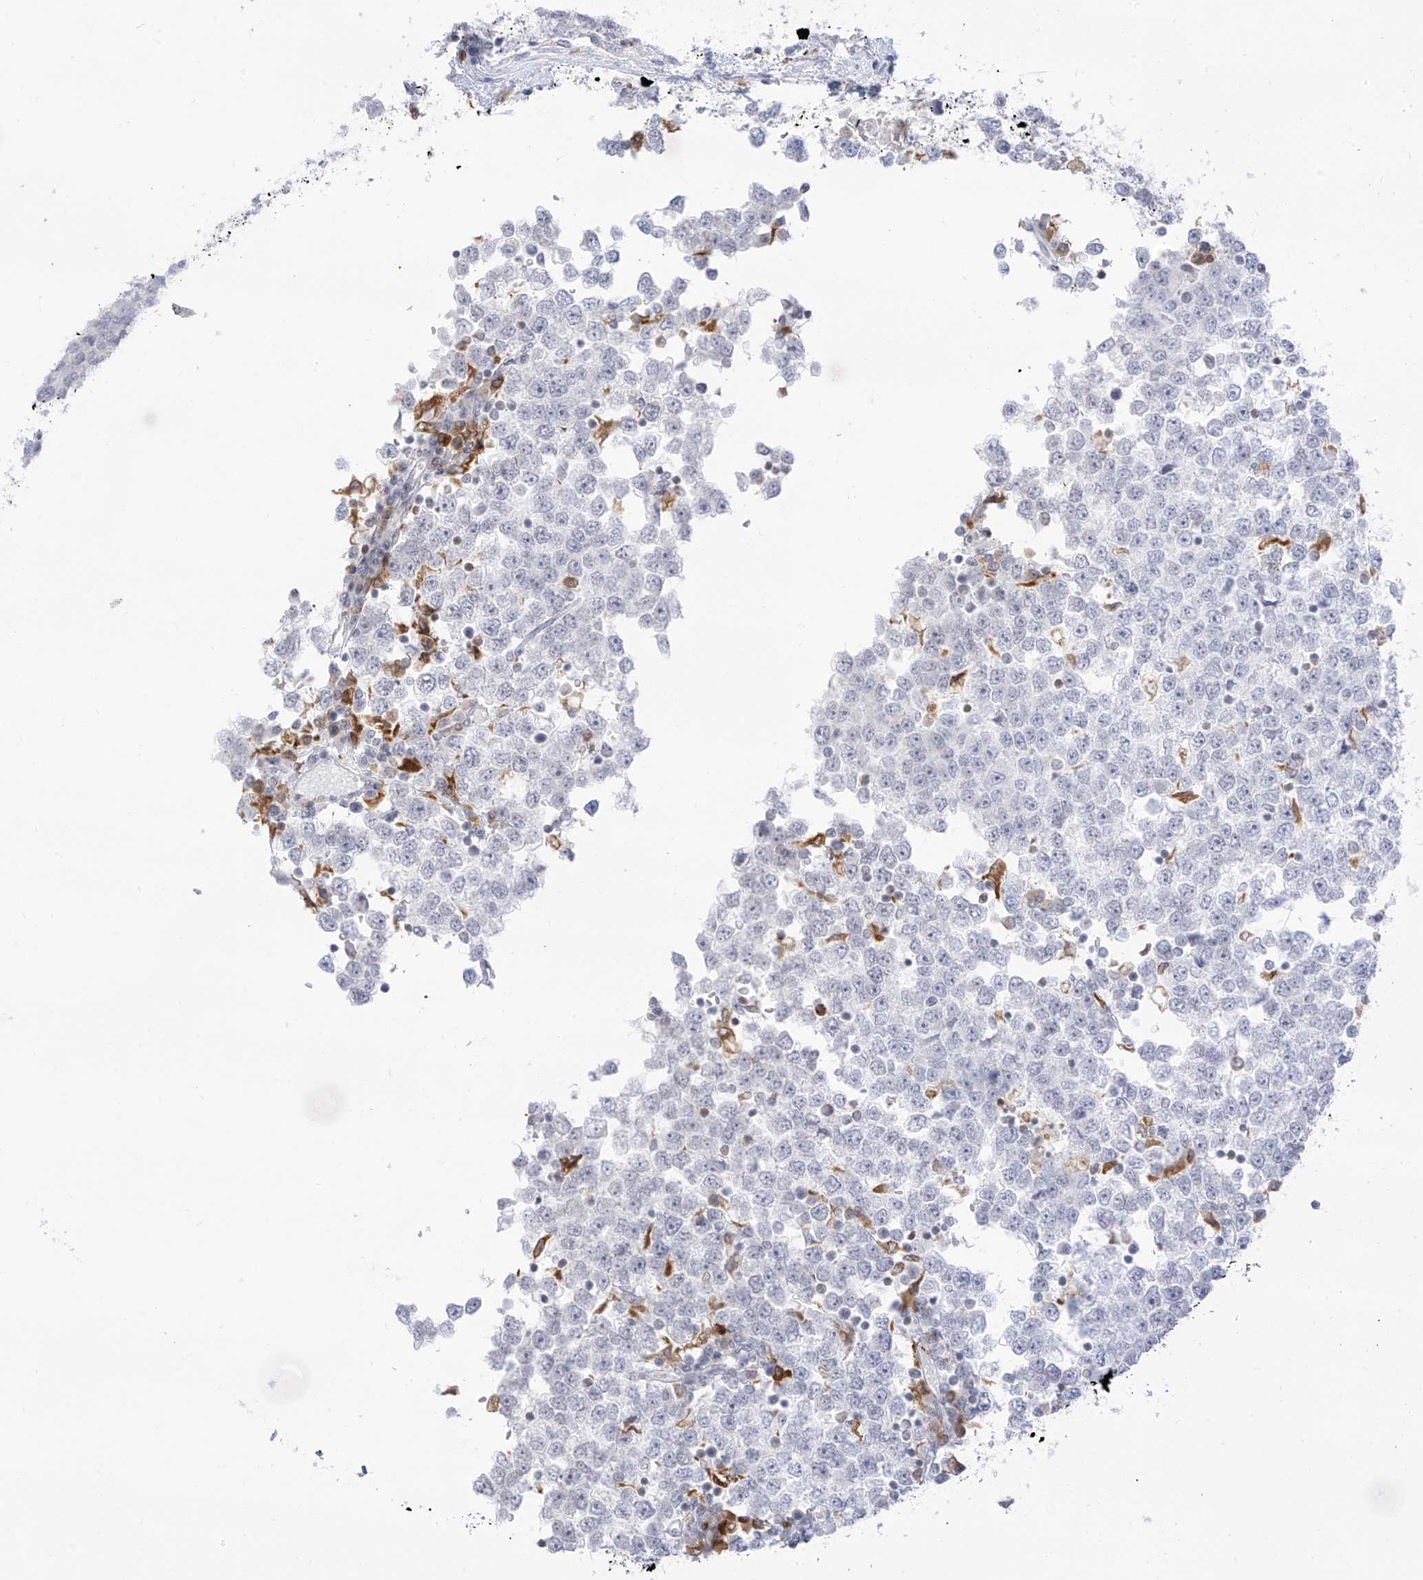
{"staining": {"intensity": "negative", "quantity": "none", "location": "none"}, "tissue": "testis cancer", "cell_type": "Tumor cells", "image_type": "cancer", "snomed": [{"axis": "morphology", "description": "Seminoma, NOS"}, {"axis": "topography", "description": "Testis"}], "caption": "High magnification brightfield microscopy of seminoma (testis) stained with DAB (3,3'-diaminobenzidine) (brown) and counterstained with hematoxylin (blue): tumor cells show no significant expression. (Stains: DAB immunohistochemistry with hematoxylin counter stain, Microscopy: brightfield microscopy at high magnification).", "gene": "TBXAS1", "patient": {"sex": "male", "age": 65}}